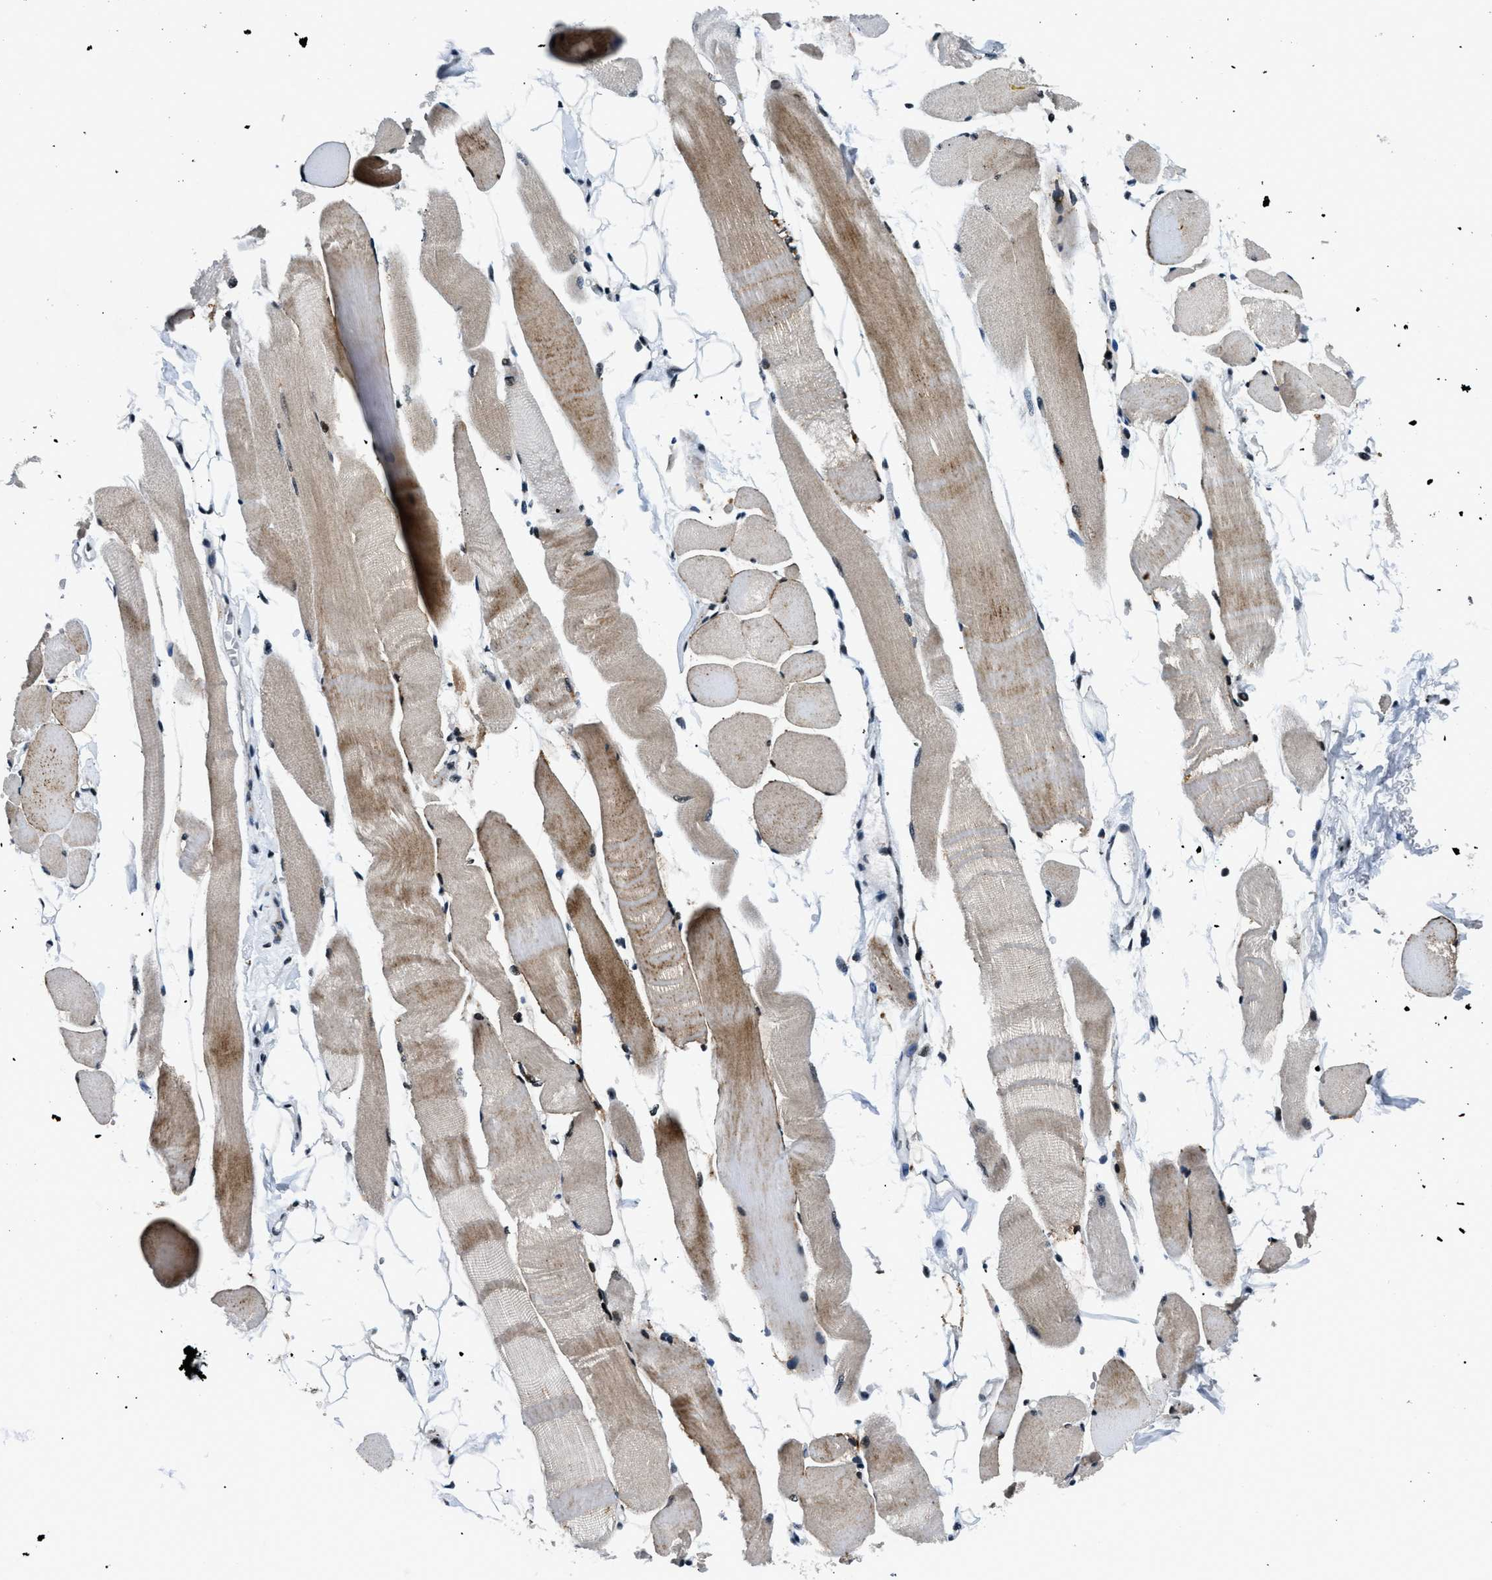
{"staining": {"intensity": "strong", "quantity": ">75%", "location": "cytoplasmic/membranous,nuclear"}, "tissue": "skeletal muscle", "cell_type": "Myocytes", "image_type": "normal", "snomed": [{"axis": "morphology", "description": "Normal tissue, NOS"}, {"axis": "topography", "description": "Skeletal muscle"}, {"axis": "topography", "description": "Peripheral nerve tissue"}], "caption": "Protein expression analysis of benign skeletal muscle displays strong cytoplasmic/membranous,nuclear expression in approximately >75% of myocytes. Nuclei are stained in blue.", "gene": "SMARCB1", "patient": {"sex": "female", "age": 84}}